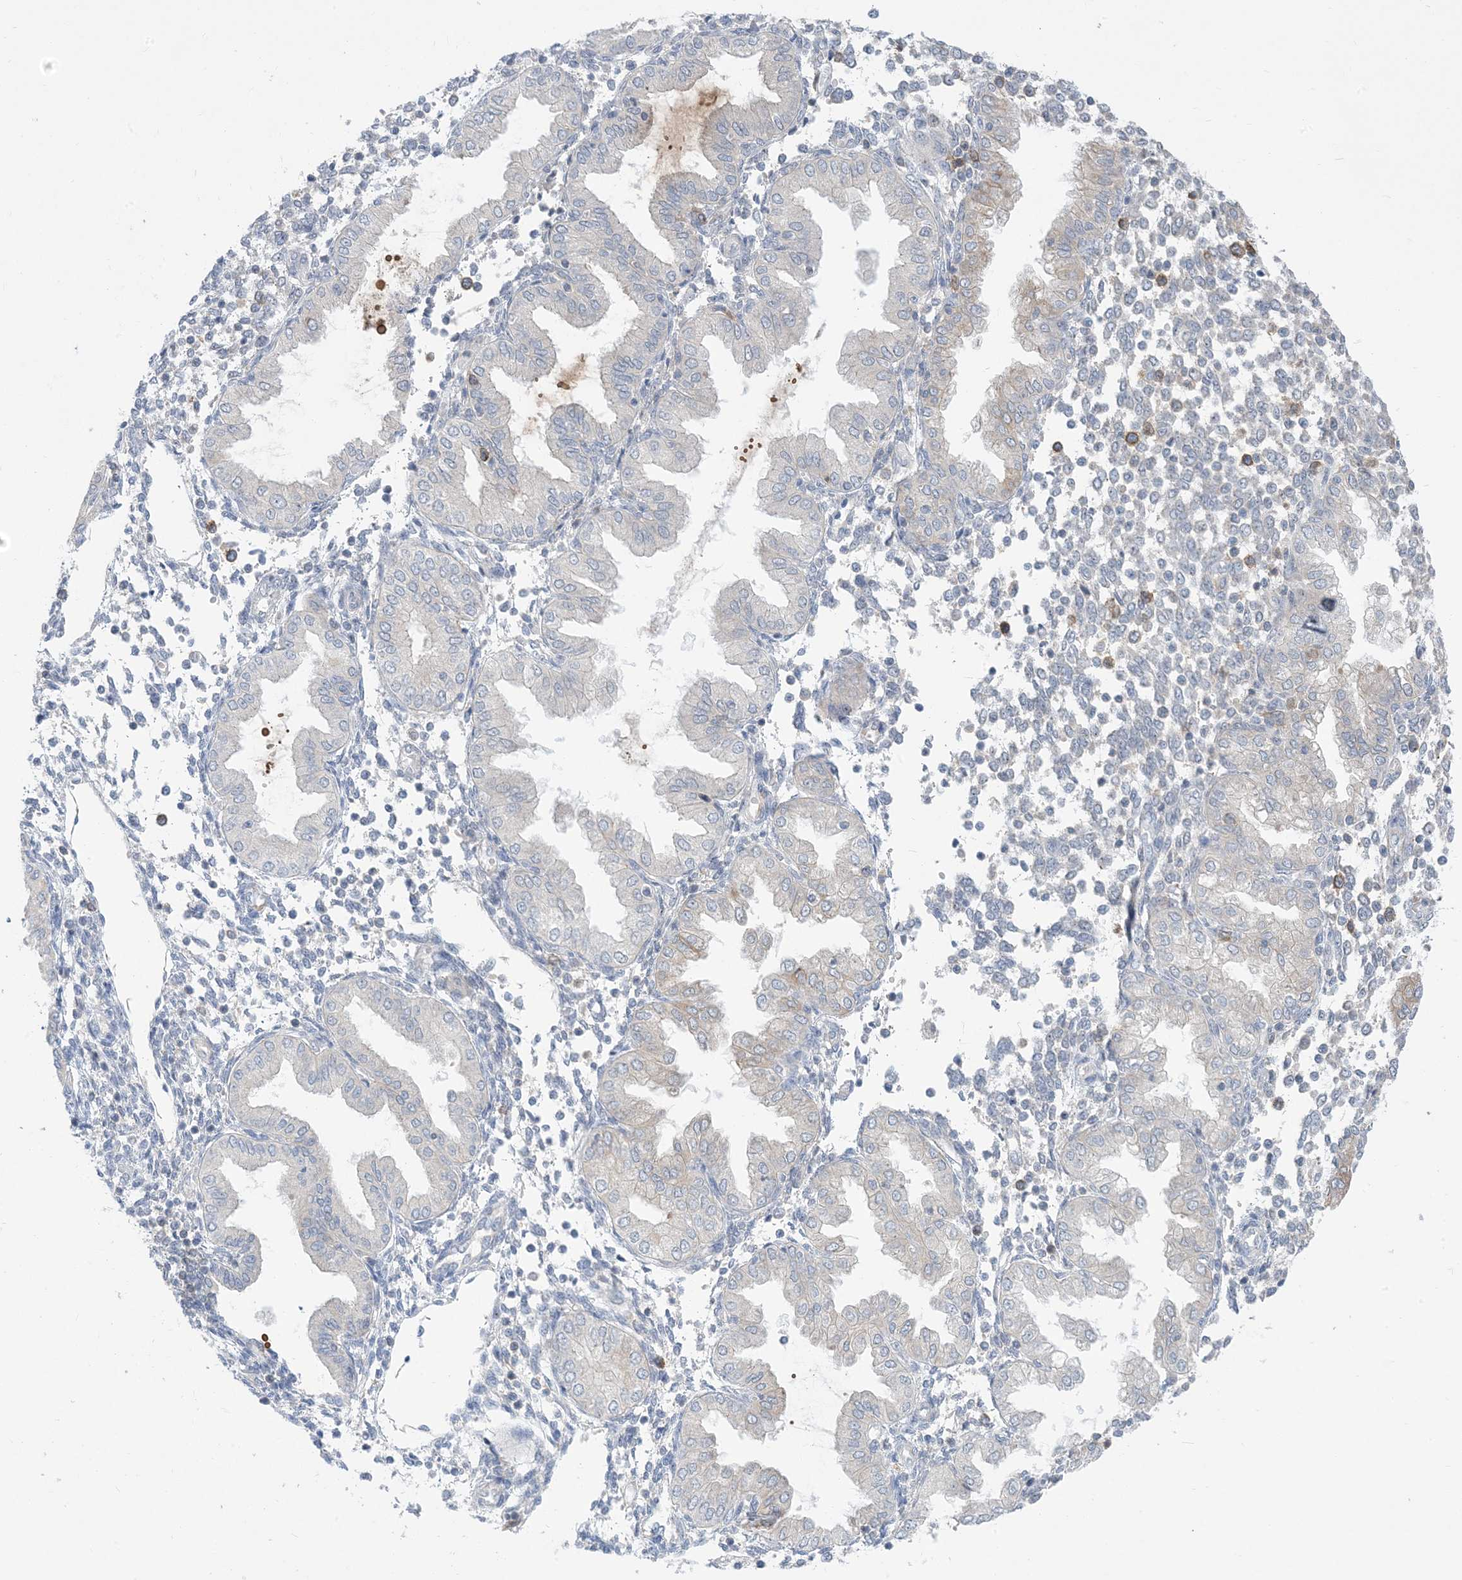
{"staining": {"intensity": "negative", "quantity": "none", "location": "none"}, "tissue": "endometrium", "cell_type": "Cells in endometrial stroma", "image_type": "normal", "snomed": [{"axis": "morphology", "description": "Normal tissue, NOS"}, {"axis": "topography", "description": "Endometrium"}], "caption": "Photomicrograph shows no protein positivity in cells in endometrial stroma of benign endometrium. Nuclei are stained in blue.", "gene": "AOC1", "patient": {"sex": "female", "age": 53}}